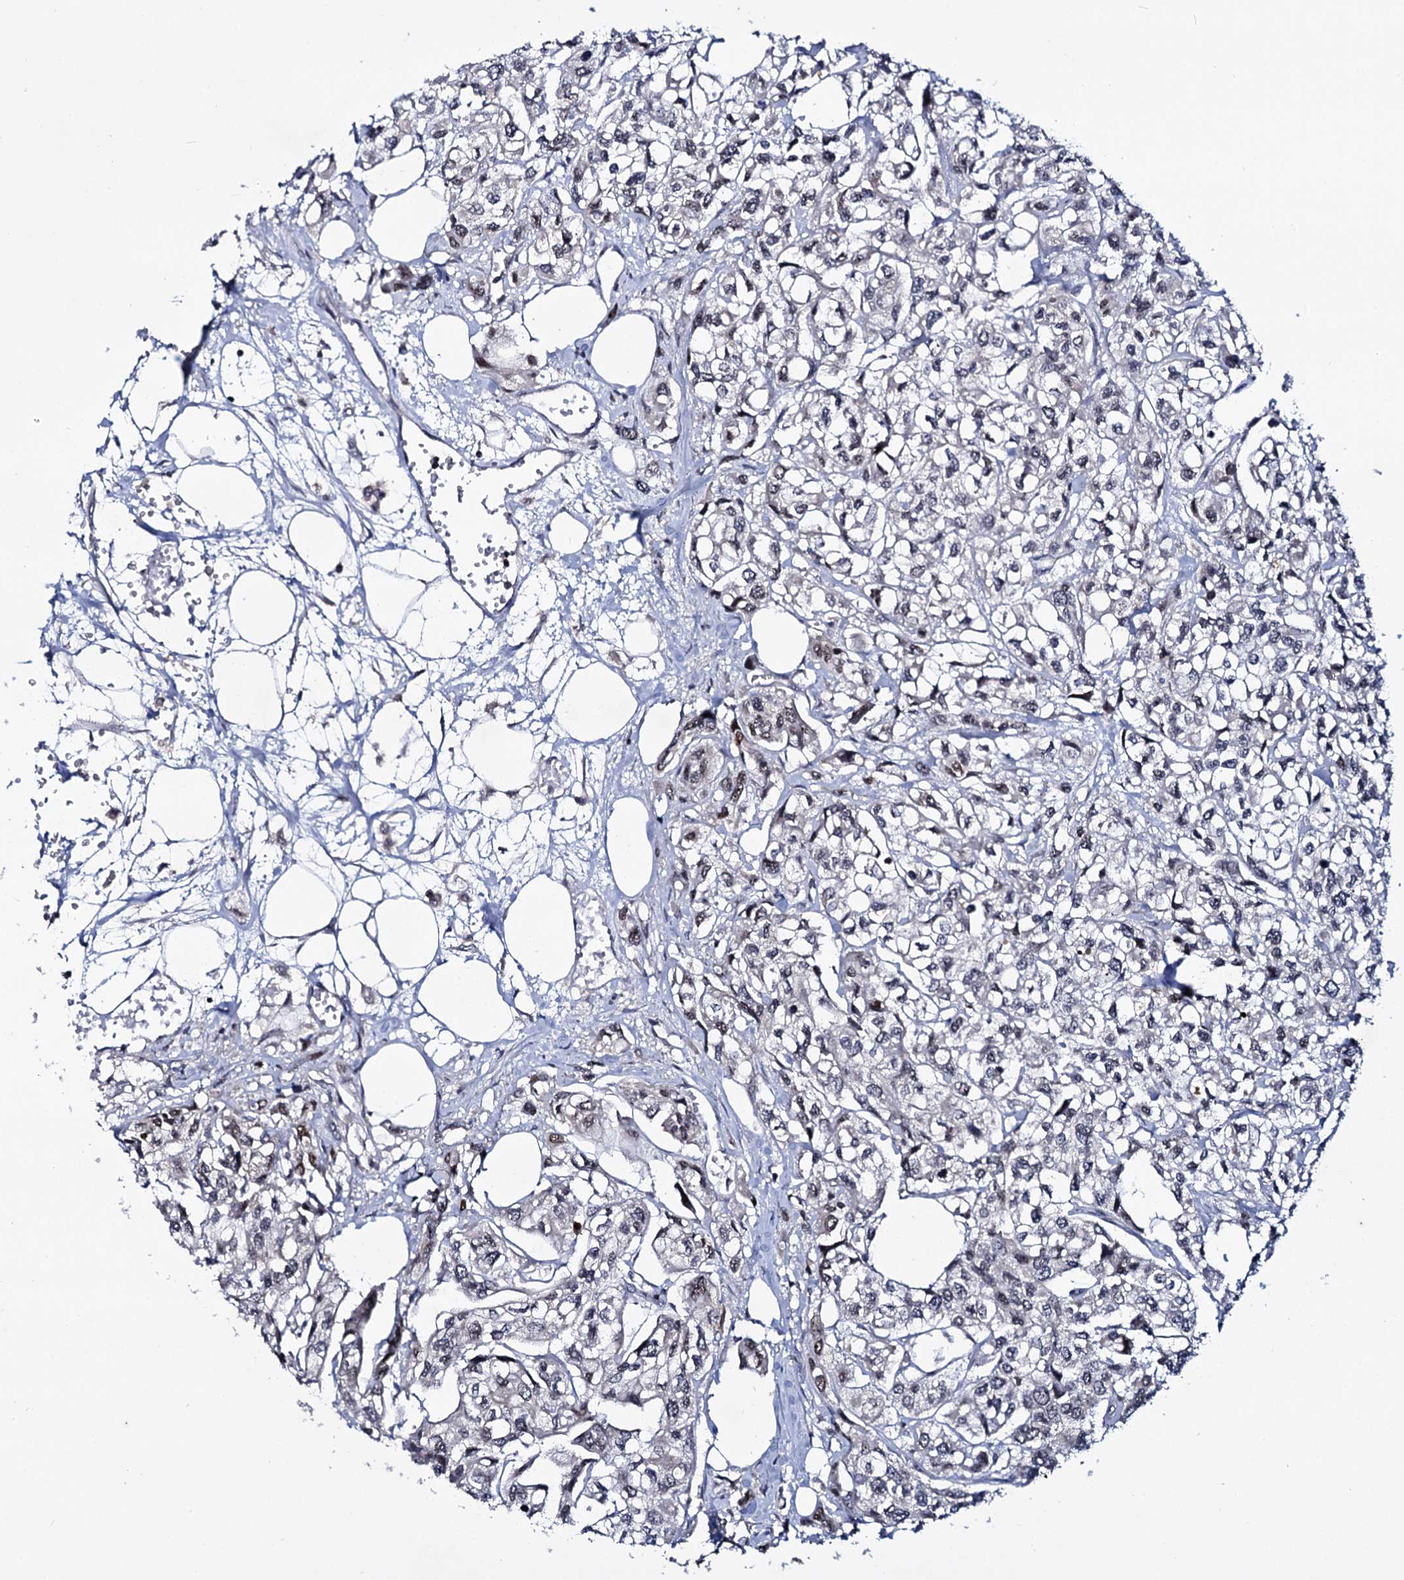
{"staining": {"intensity": "weak", "quantity": "25%-75%", "location": "nuclear"}, "tissue": "urothelial cancer", "cell_type": "Tumor cells", "image_type": "cancer", "snomed": [{"axis": "morphology", "description": "Urothelial carcinoma, High grade"}, {"axis": "topography", "description": "Urinary bladder"}], "caption": "Immunohistochemical staining of high-grade urothelial carcinoma displays weak nuclear protein positivity in approximately 25%-75% of tumor cells.", "gene": "SMCHD1", "patient": {"sex": "male", "age": 67}}